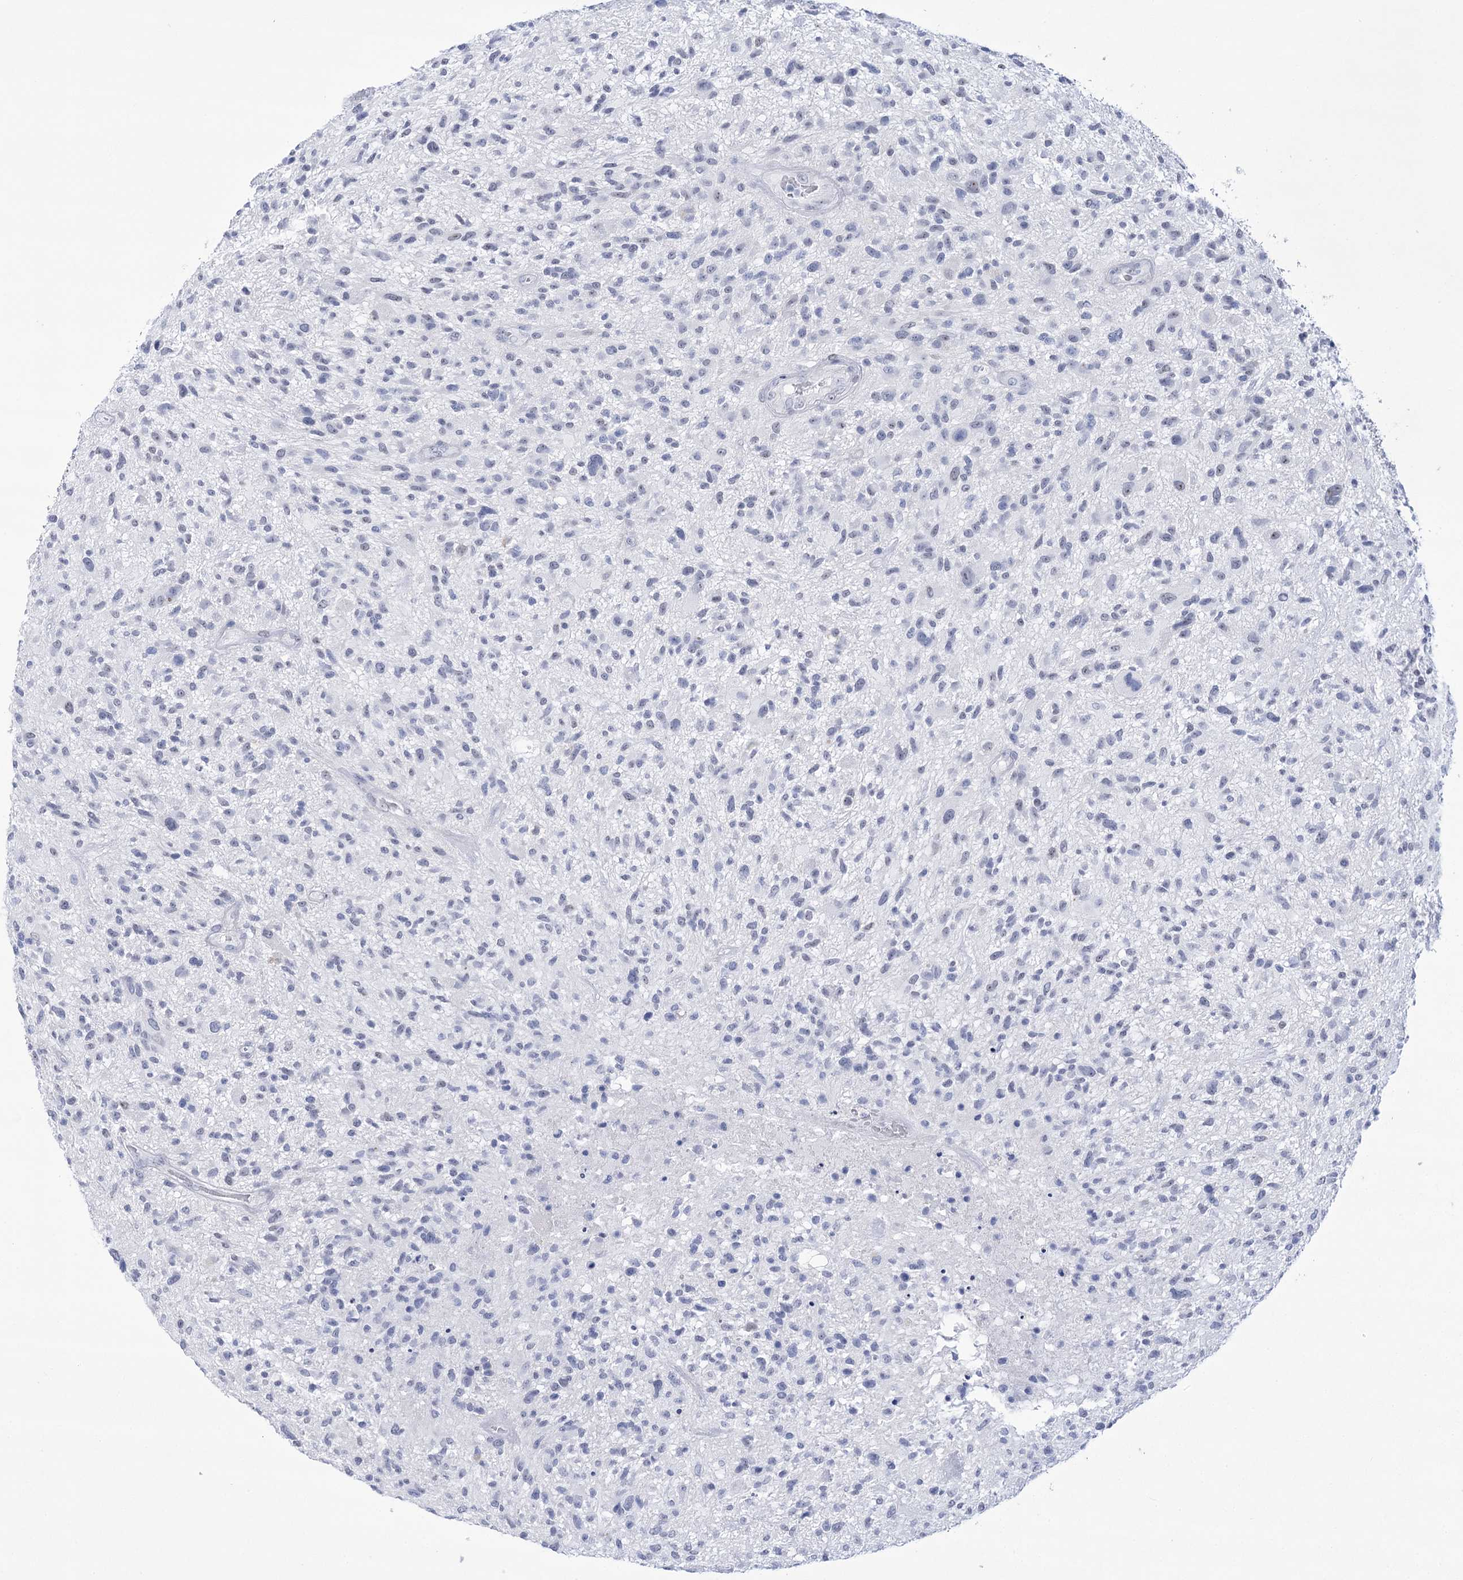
{"staining": {"intensity": "negative", "quantity": "none", "location": "none"}, "tissue": "glioma", "cell_type": "Tumor cells", "image_type": "cancer", "snomed": [{"axis": "morphology", "description": "Glioma, malignant, High grade"}, {"axis": "topography", "description": "Brain"}], "caption": "IHC of high-grade glioma (malignant) reveals no positivity in tumor cells. Nuclei are stained in blue.", "gene": "HORMAD1", "patient": {"sex": "male", "age": 47}}